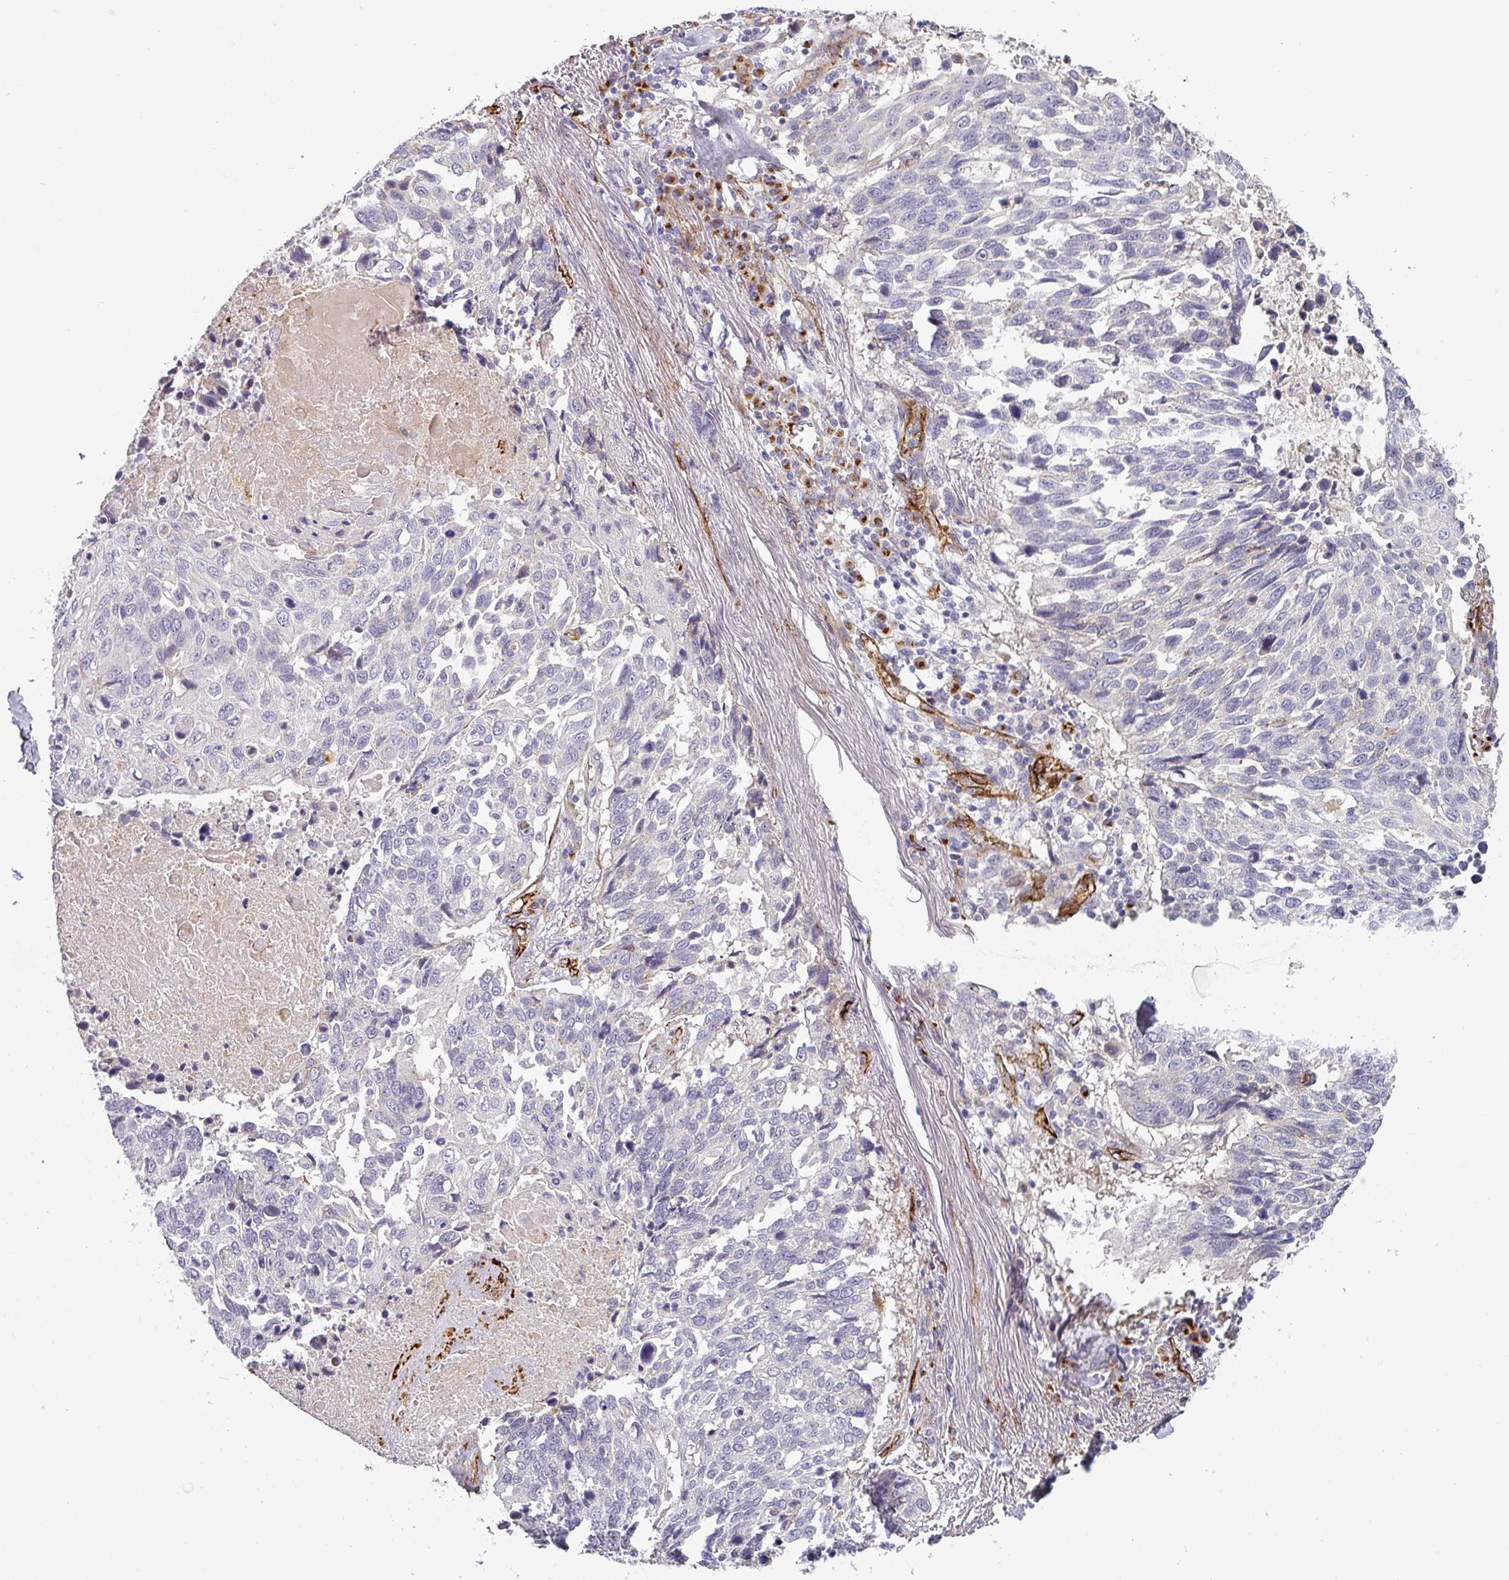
{"staining": {"intensity": "negative", "quantity": "none", "location": "none"}, "tissue": "lung cancer", "cell_type": "Tumor cells", "image_type": "cancer", "snomed": [{"axis": "morphology", "description": "Squamous cell carcinoma, NOS"}, {"axis": "topography", "description": "Lung"}], "caption": "Immunohistochemistry micrograph of neoplastic tissue: human squamous cell carcinoma (lung) stained with DAB (3,3'-diaminobenzidine) displays no significant protein expression in tumor cells.", "gene": "PRODH2", "patient": {"sex": "male", "age": 62}}